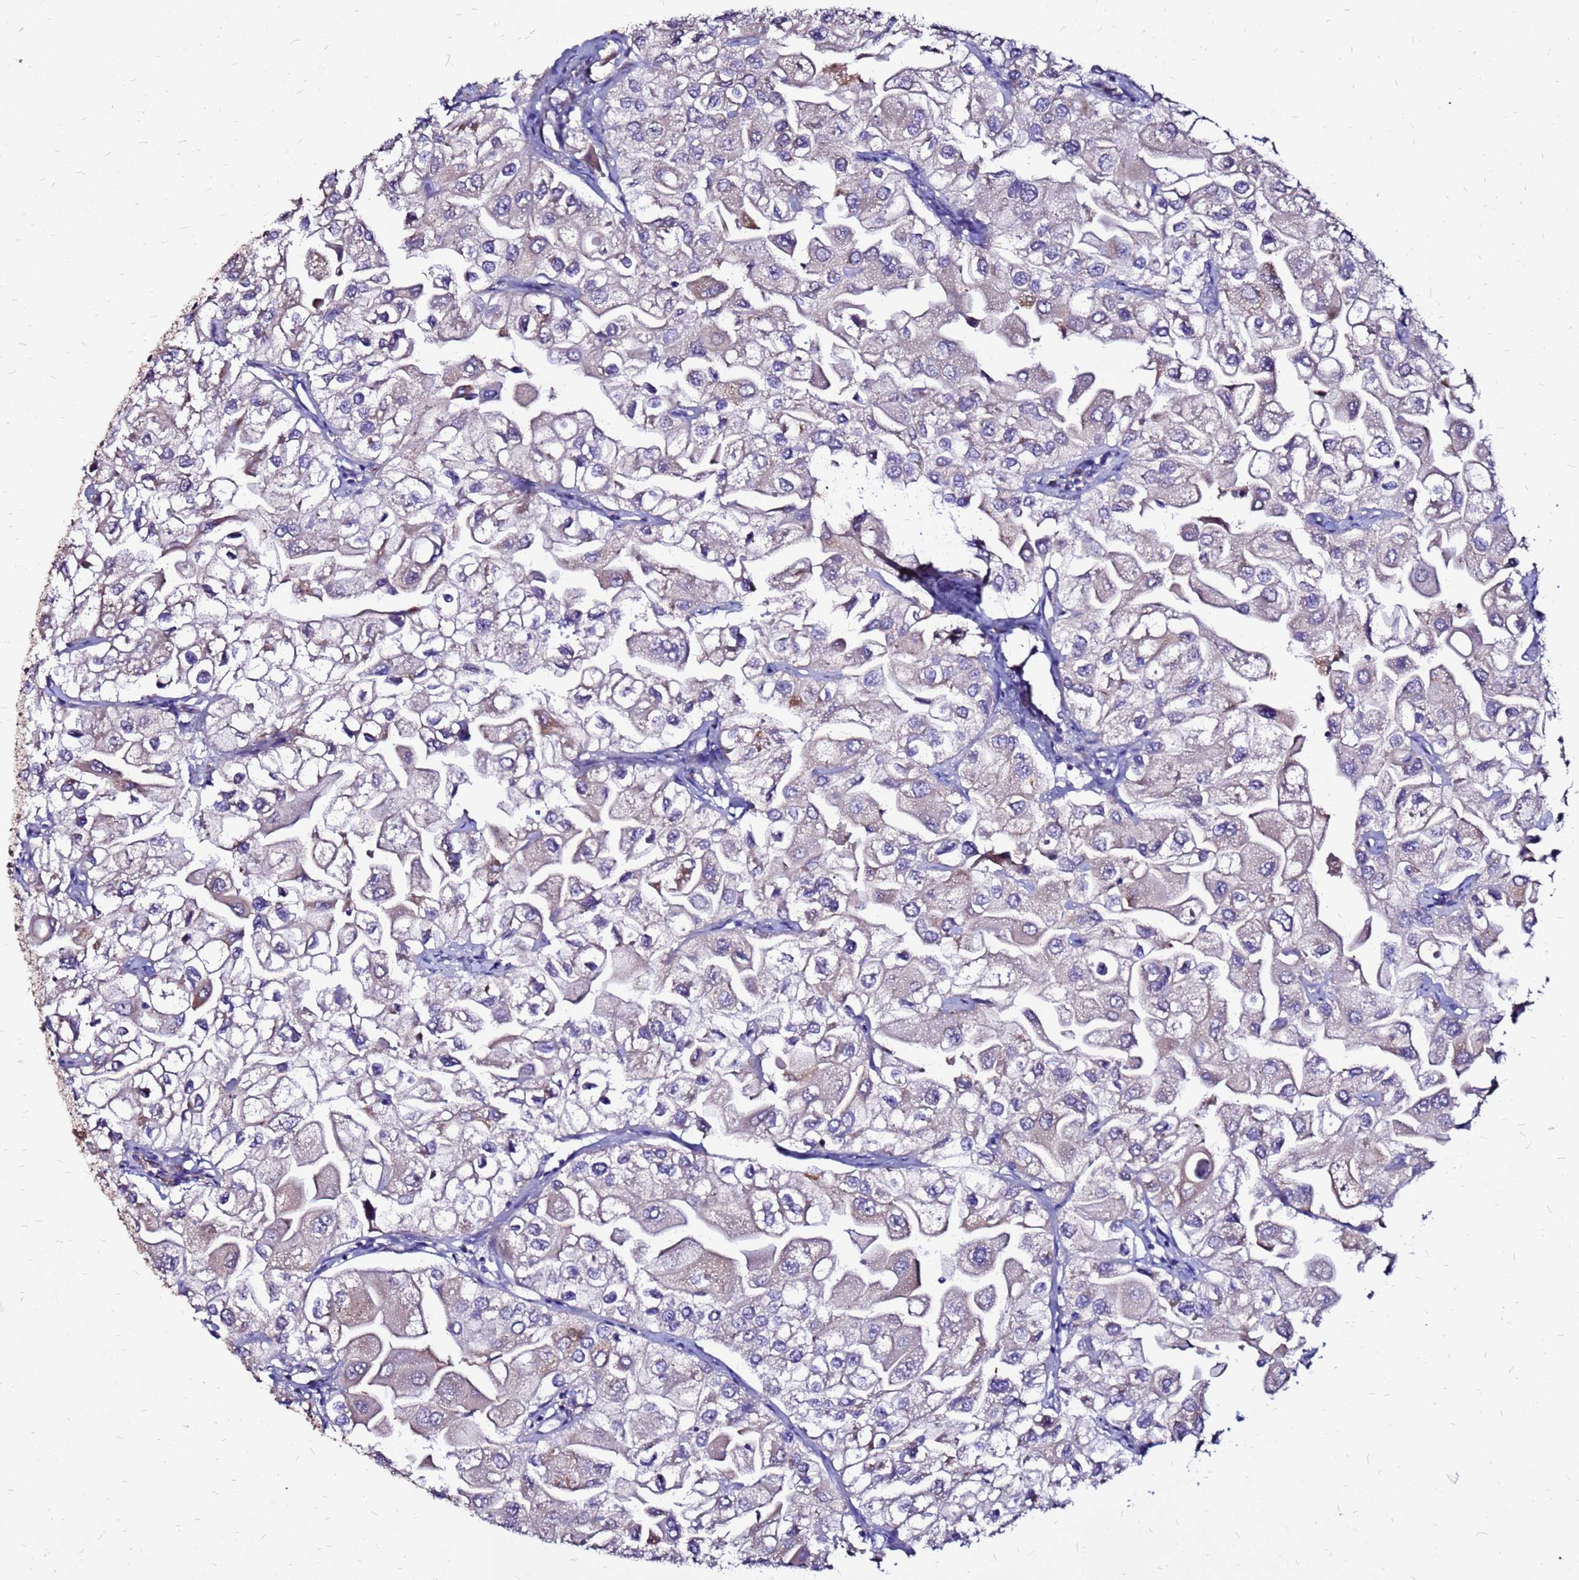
{"staining": {"intensity": "weak", "quantity": "<25%", "location": "cytoplasmic/membranous"}, "tissue": "urothelial cancer", "cell_type": "Tumor cells", "image_type": "cancer", "snomed": [{"axis": "morphology", "description": "Urothelial carcinoma, High grade"}, {"axis": "topography", "description": "Urinary bladder"}], "caption": "This is a micrograph of immunohistochemistry staining of urothelial cancer, which shows no expression in tumor cells.", "gene": "ARHGEF5", "patient": {"sex": "male", "age": 64}}